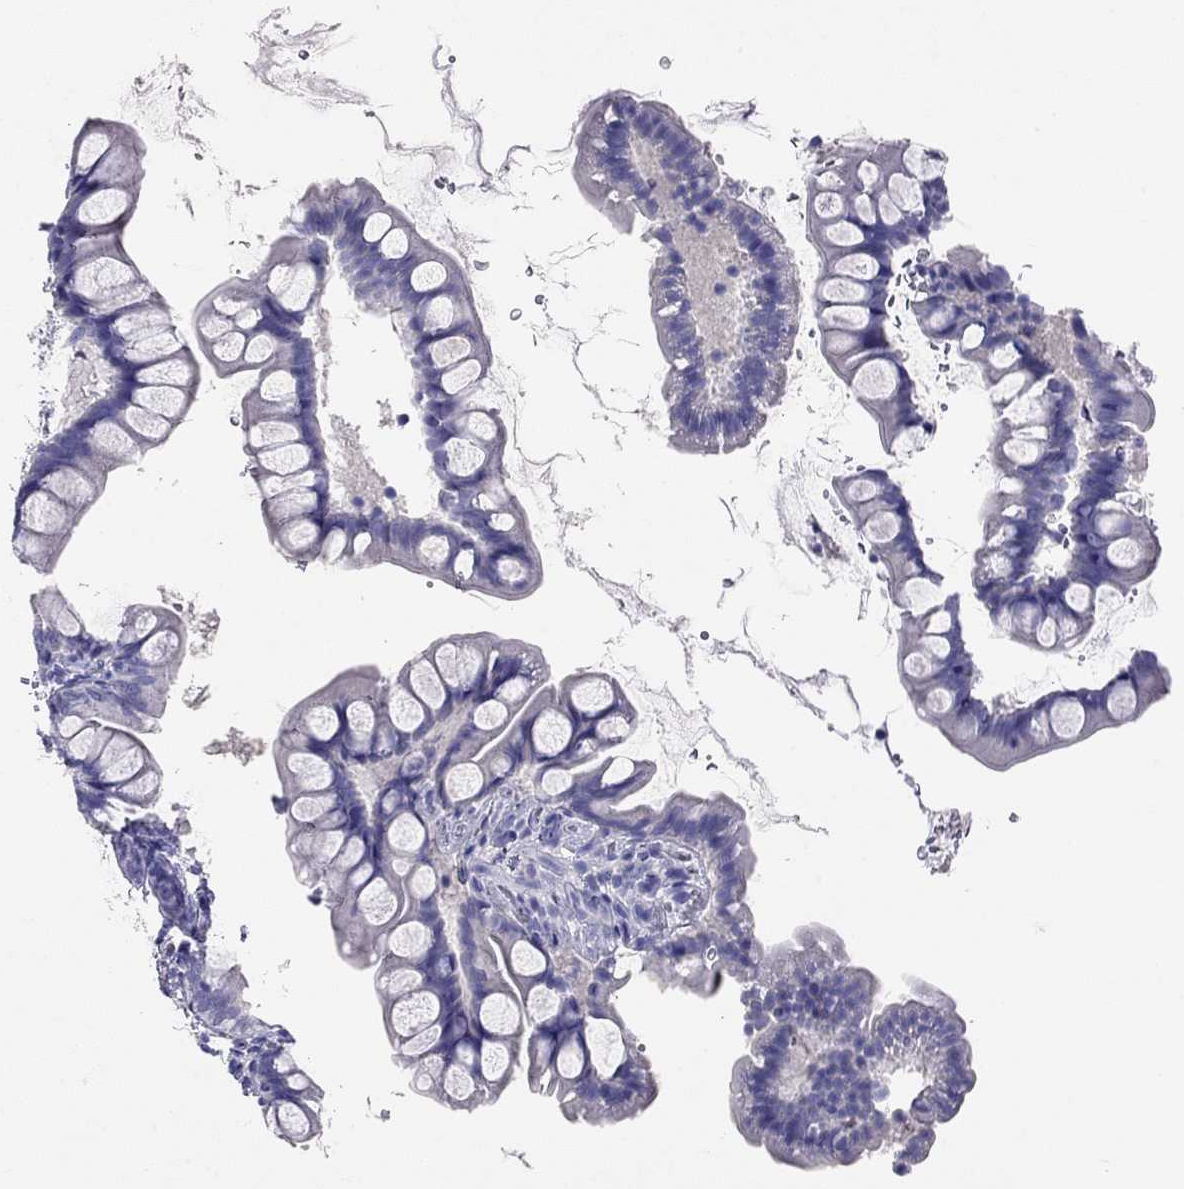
{"staining": {"intensity": "negative", "quantity": "none", "location": "none"}, "tissue": "small intestine", "cell_type": "Glandular cells", "image_type": "normal", "snomed": [{"axis": "morphology", "description": "Normal tissue, NOS"}, {"axis": "topography", "description": "Small intestine"}], "caption": "Glandular cells are negative for brown protein staining in benign small intestine. Brightfield microscopy of immunohistochemistry stained with DAB (3,3'-diaminobenzidine) (brown) and hematoxylin (blue), captured at high magnification.", "gene": "ODF4", "patient": {"sex": "male", "age": 70}}